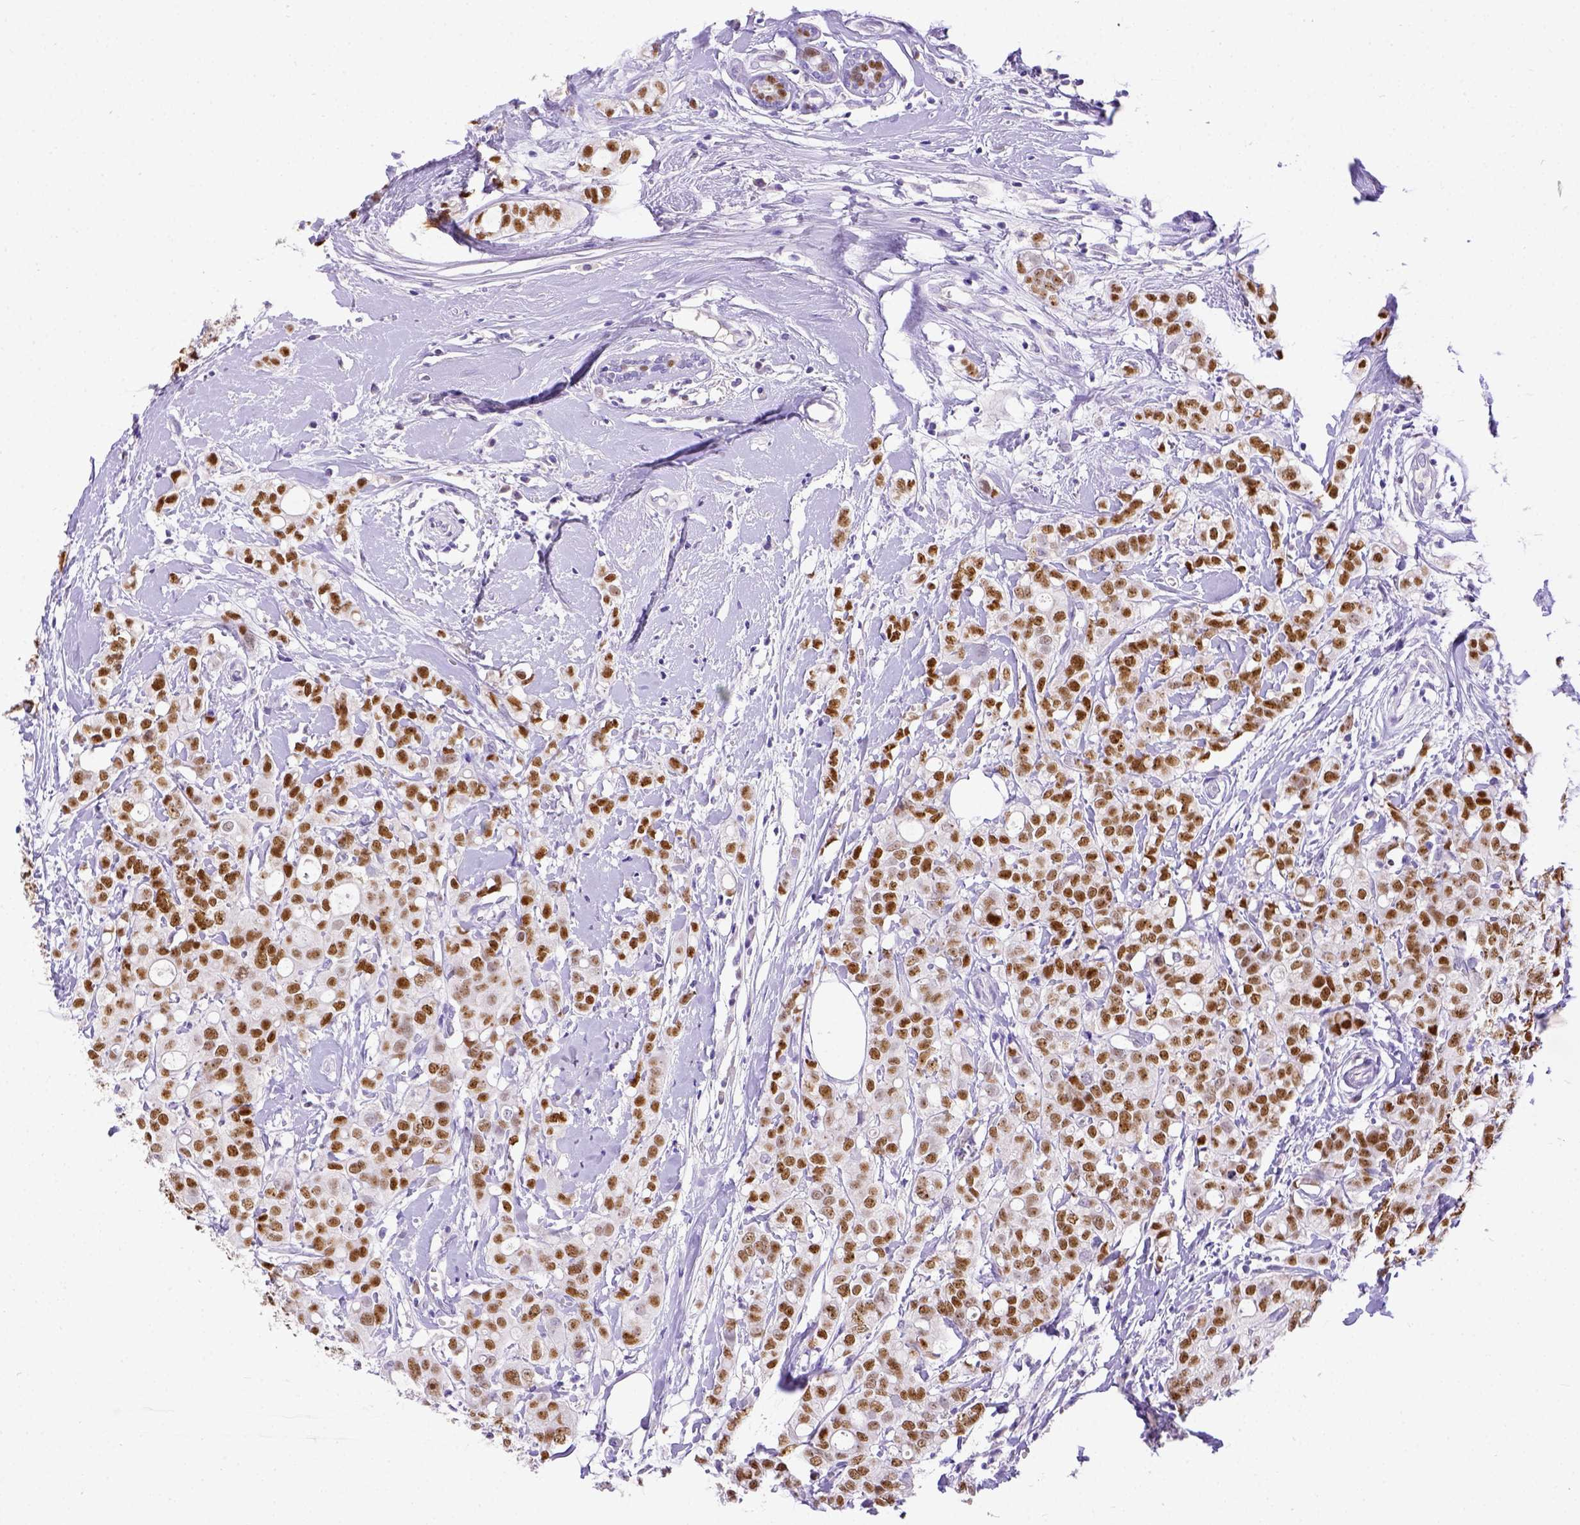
{"staining": {"intensity": "moderate", "quantity": "25%-75%", "location": "nuclear"}, "tissue": "breast cancer", "cell_type": "Tumor cells", "image_type": "cancer", "snomed": [{"axis": "morphology", "description": "Duct carcinoma"}, {"axis": "topography", "description": "Breast"}], "caption": "Brown immunohistochemical staining in breast cancer (invasive ductal carcinoma) shows moderate nuclear staining in about 25%-75% of tumor cells. (DAB = brown stain, brightfield microscopy at high magnification).", "gene": "ESR1", "patient": {"sex": "female", "age": 40}}